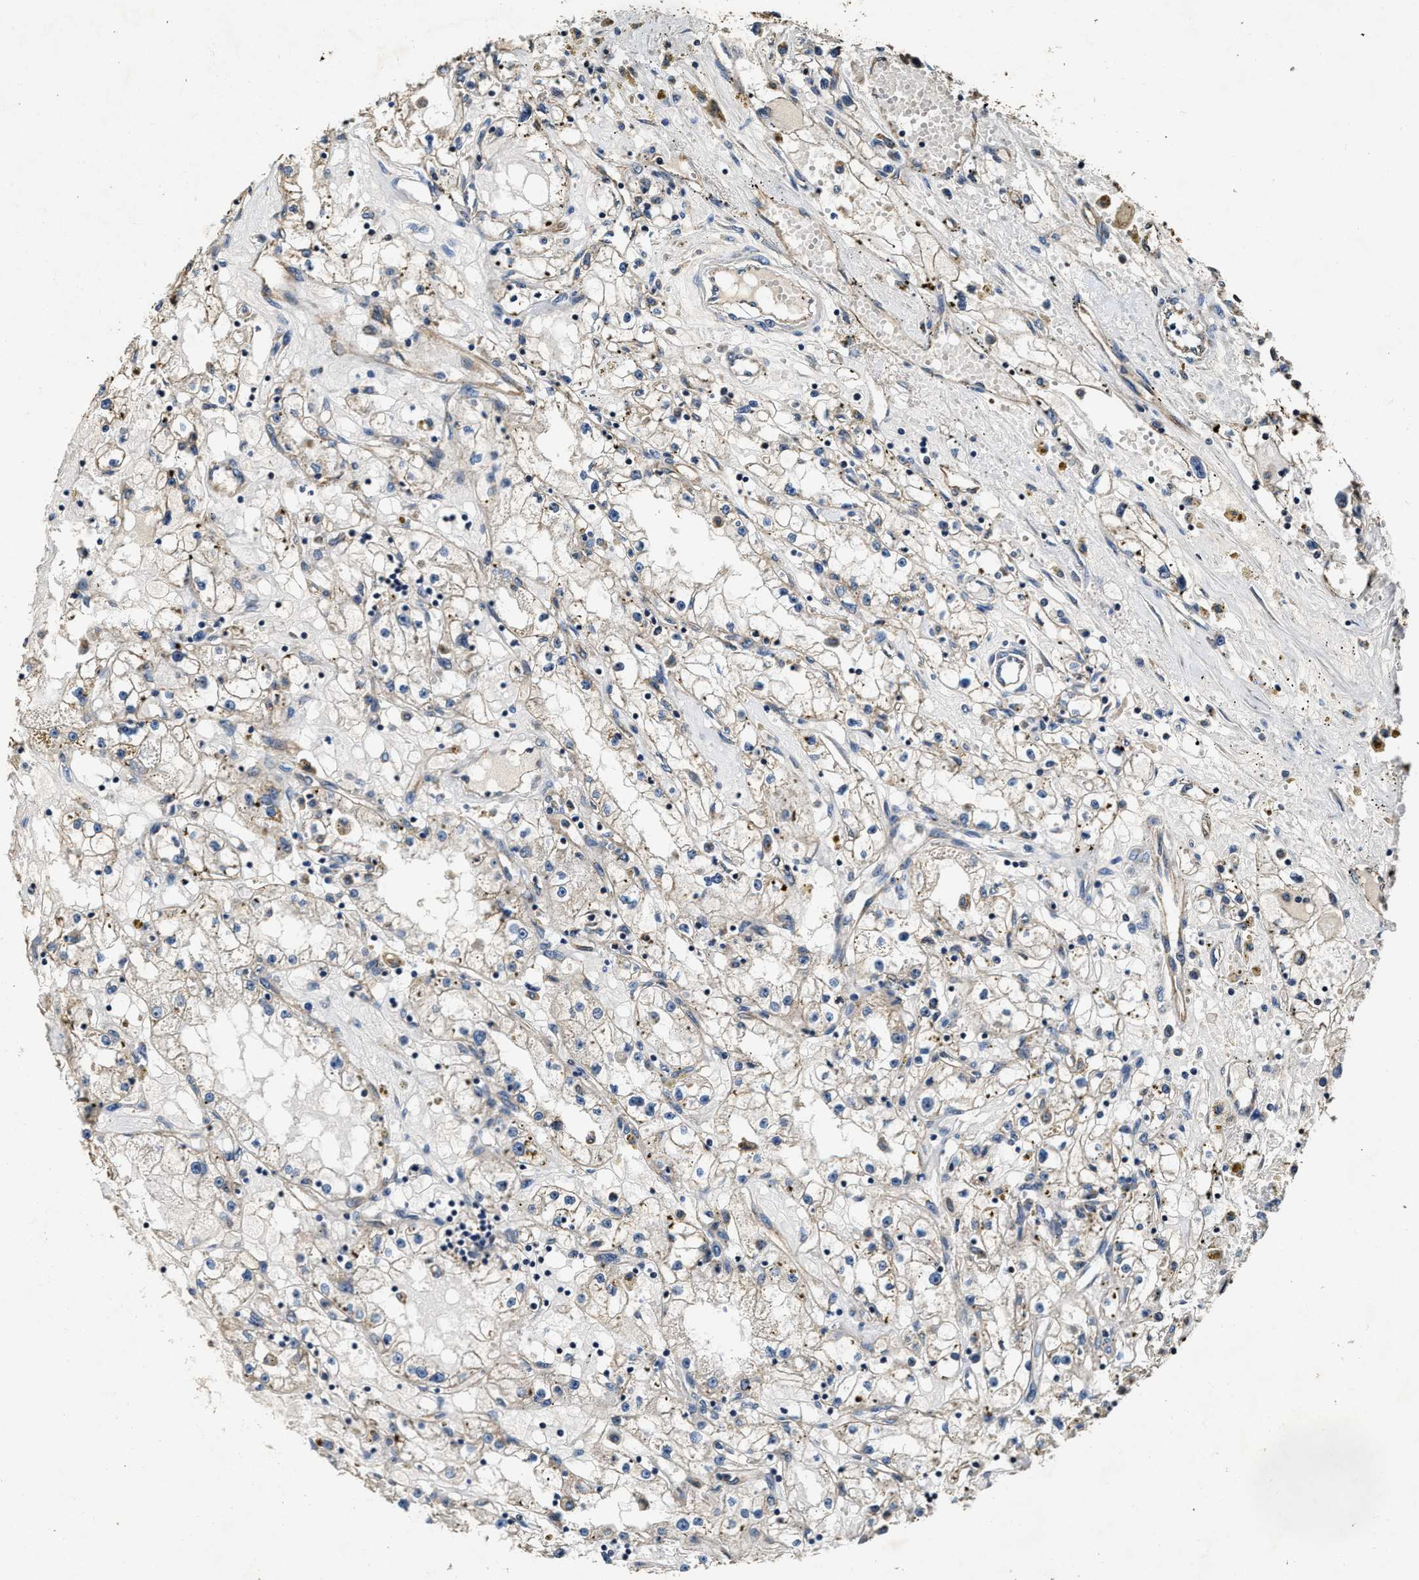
{"staining": {"intensity": "weak", "quantity": "25%-75%", "location": "cytoplasmic/membranous"}, "tissue": "renal cancer", "cell_type": "Tumor cells", "image_type": "cancer", "snomed": [{"axis": "morphology", "description": "Adenocarcinoma, NOS"}, {"axis": "topography", "description": "Kidney"}], "caption": "Renal adenocarcinoma tissue exhibits weak cytoplasmic/membranous staining in about 25%-75% of tumor cells", "gene": "GFRA3", "patient": {"sex": "male", "age": 56}}